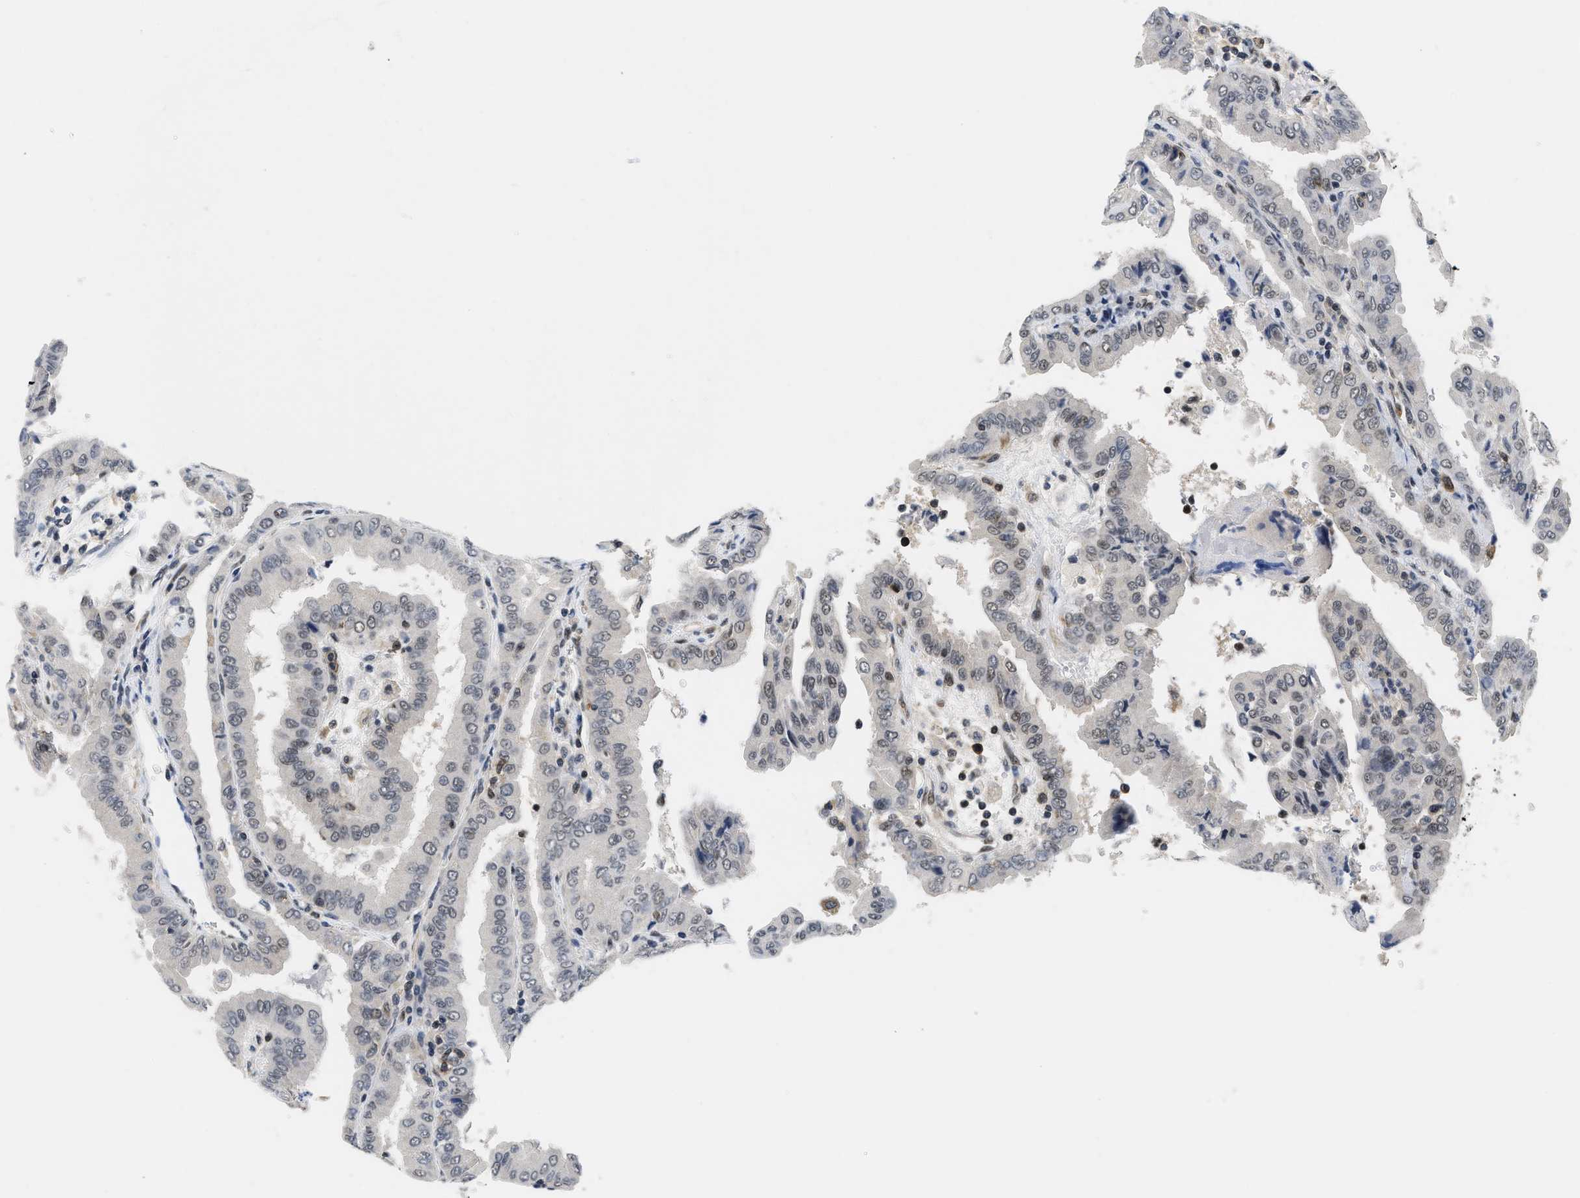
{"staining": {"intensity": "weak", "quantity": "<25%", "location": "nuclear"}, "tissue": "thyroid cancer", "cell_type": "Tumor cells", "image_type": "cancer", "snomed": [{"axis": "morphology", "description": "Papillary adenocarcinoma, NOS"}, {"axis": "topography", "description": "Thyroid gland"}], "caption": "Thyroid papillary adenocarcinoma was stained to show a protein in brown. There is no significant staining in tumor cells. The staining is performed using DAB brown chromogen with nuclei counter-stained in using hematoxylin.", "gene": "HIF1A", "patient": {"sex": "male", "age": 33}}